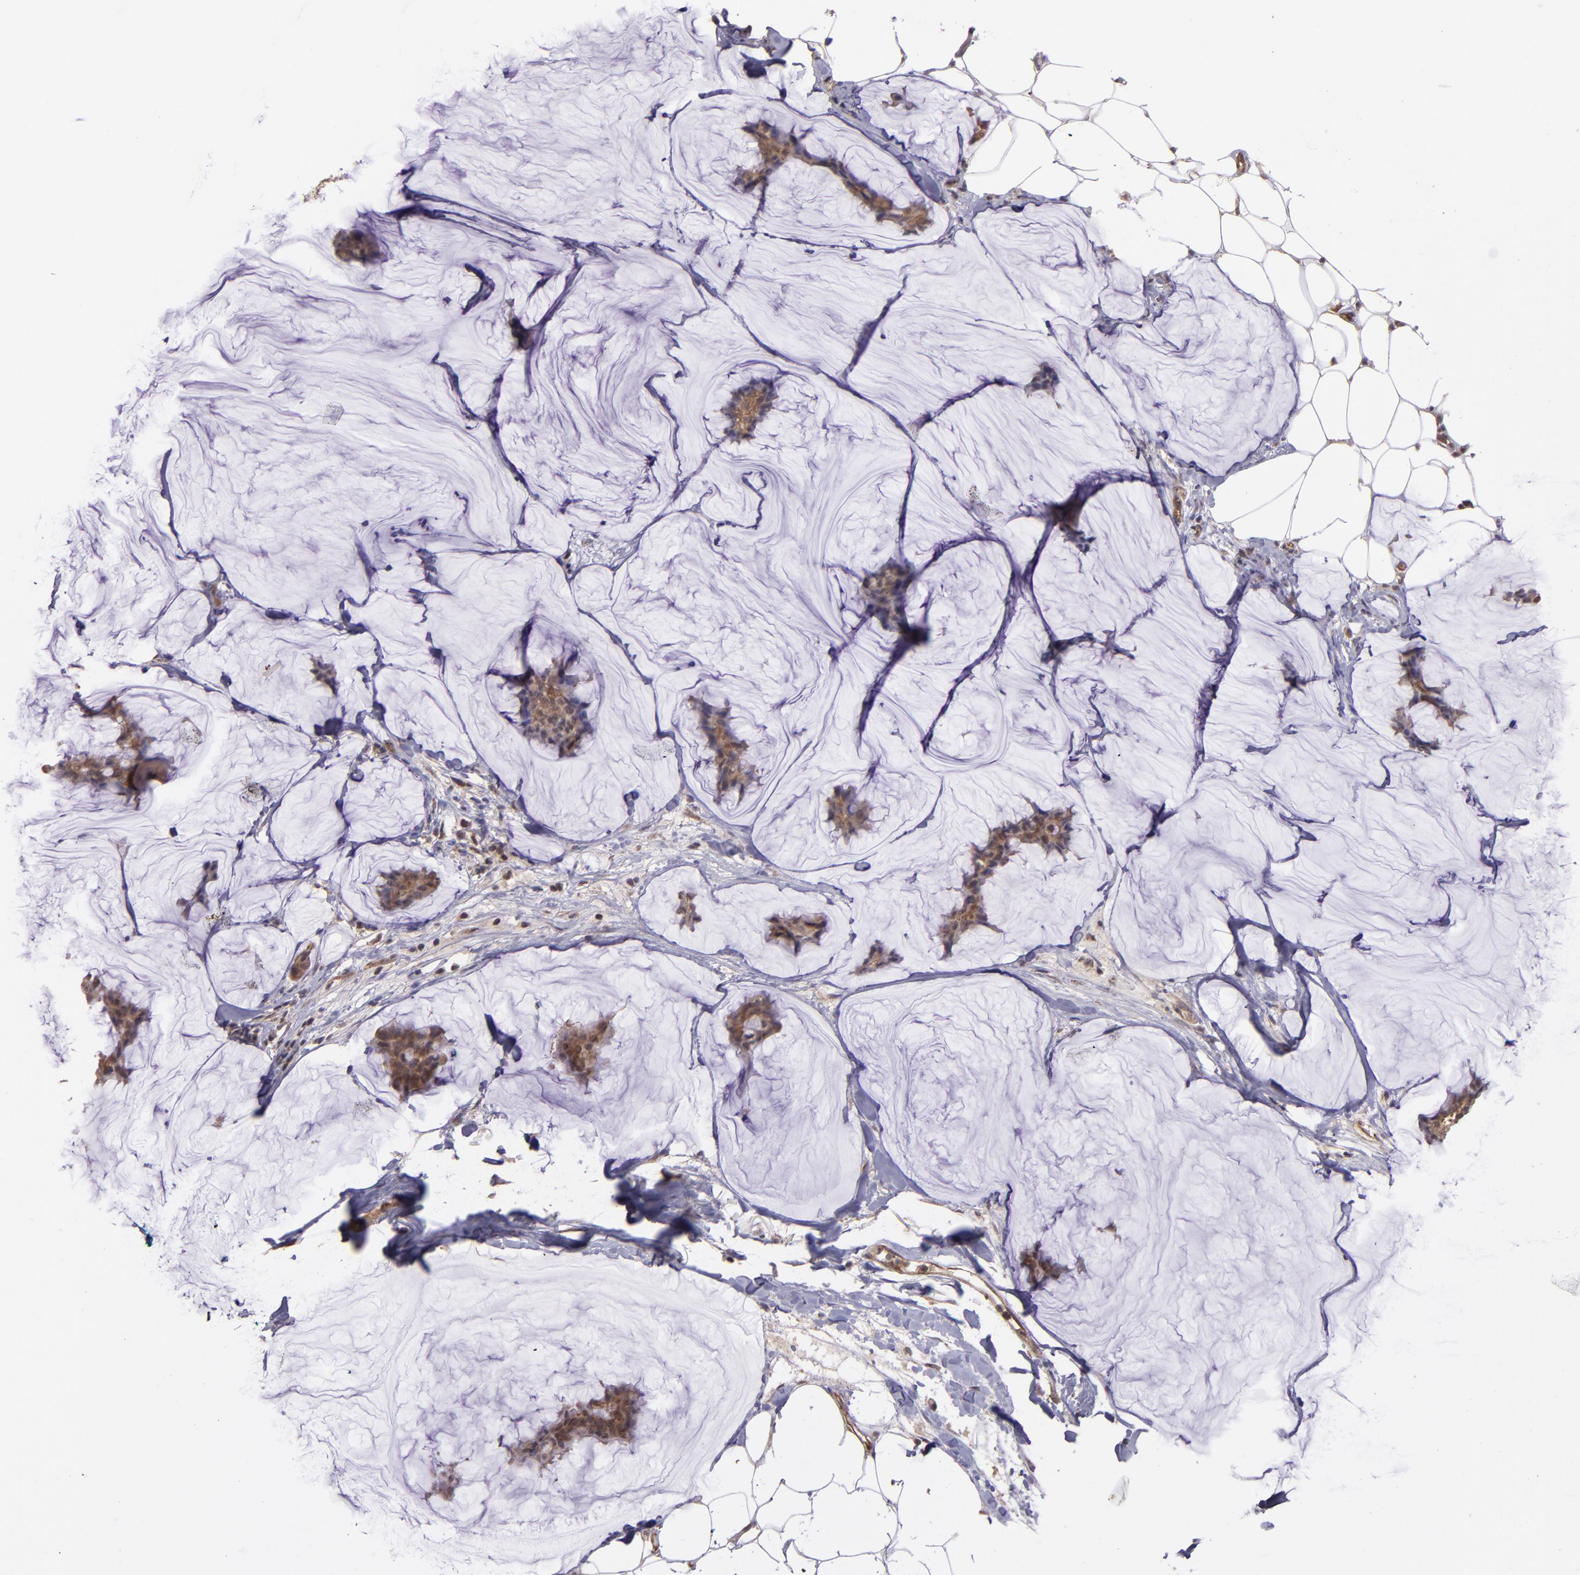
{"staining": {"intensity": "strong", "quantity": ">75%", "location": "cytoplasmic/membranous"}, "tissue": "breast cancer", "cell_type": "Tumor cells", "image_type": "cancer", "snomed": [{"axis": "morphology", "description": "Duct carcinoma"}, {"axis": "topography", "description": "Breast"}], "caption": "An image of human breast infiltrating ductal carcinoma stained for a protein exhibits strong cytoplasmic/membranous brown staining in tumor cells. (DAB (3,3'-diaminobenzidine) IHC with brightfield microscopy, high magnification).", "gene": "USP51", "patient": {"sex": "female", "age": 93}}